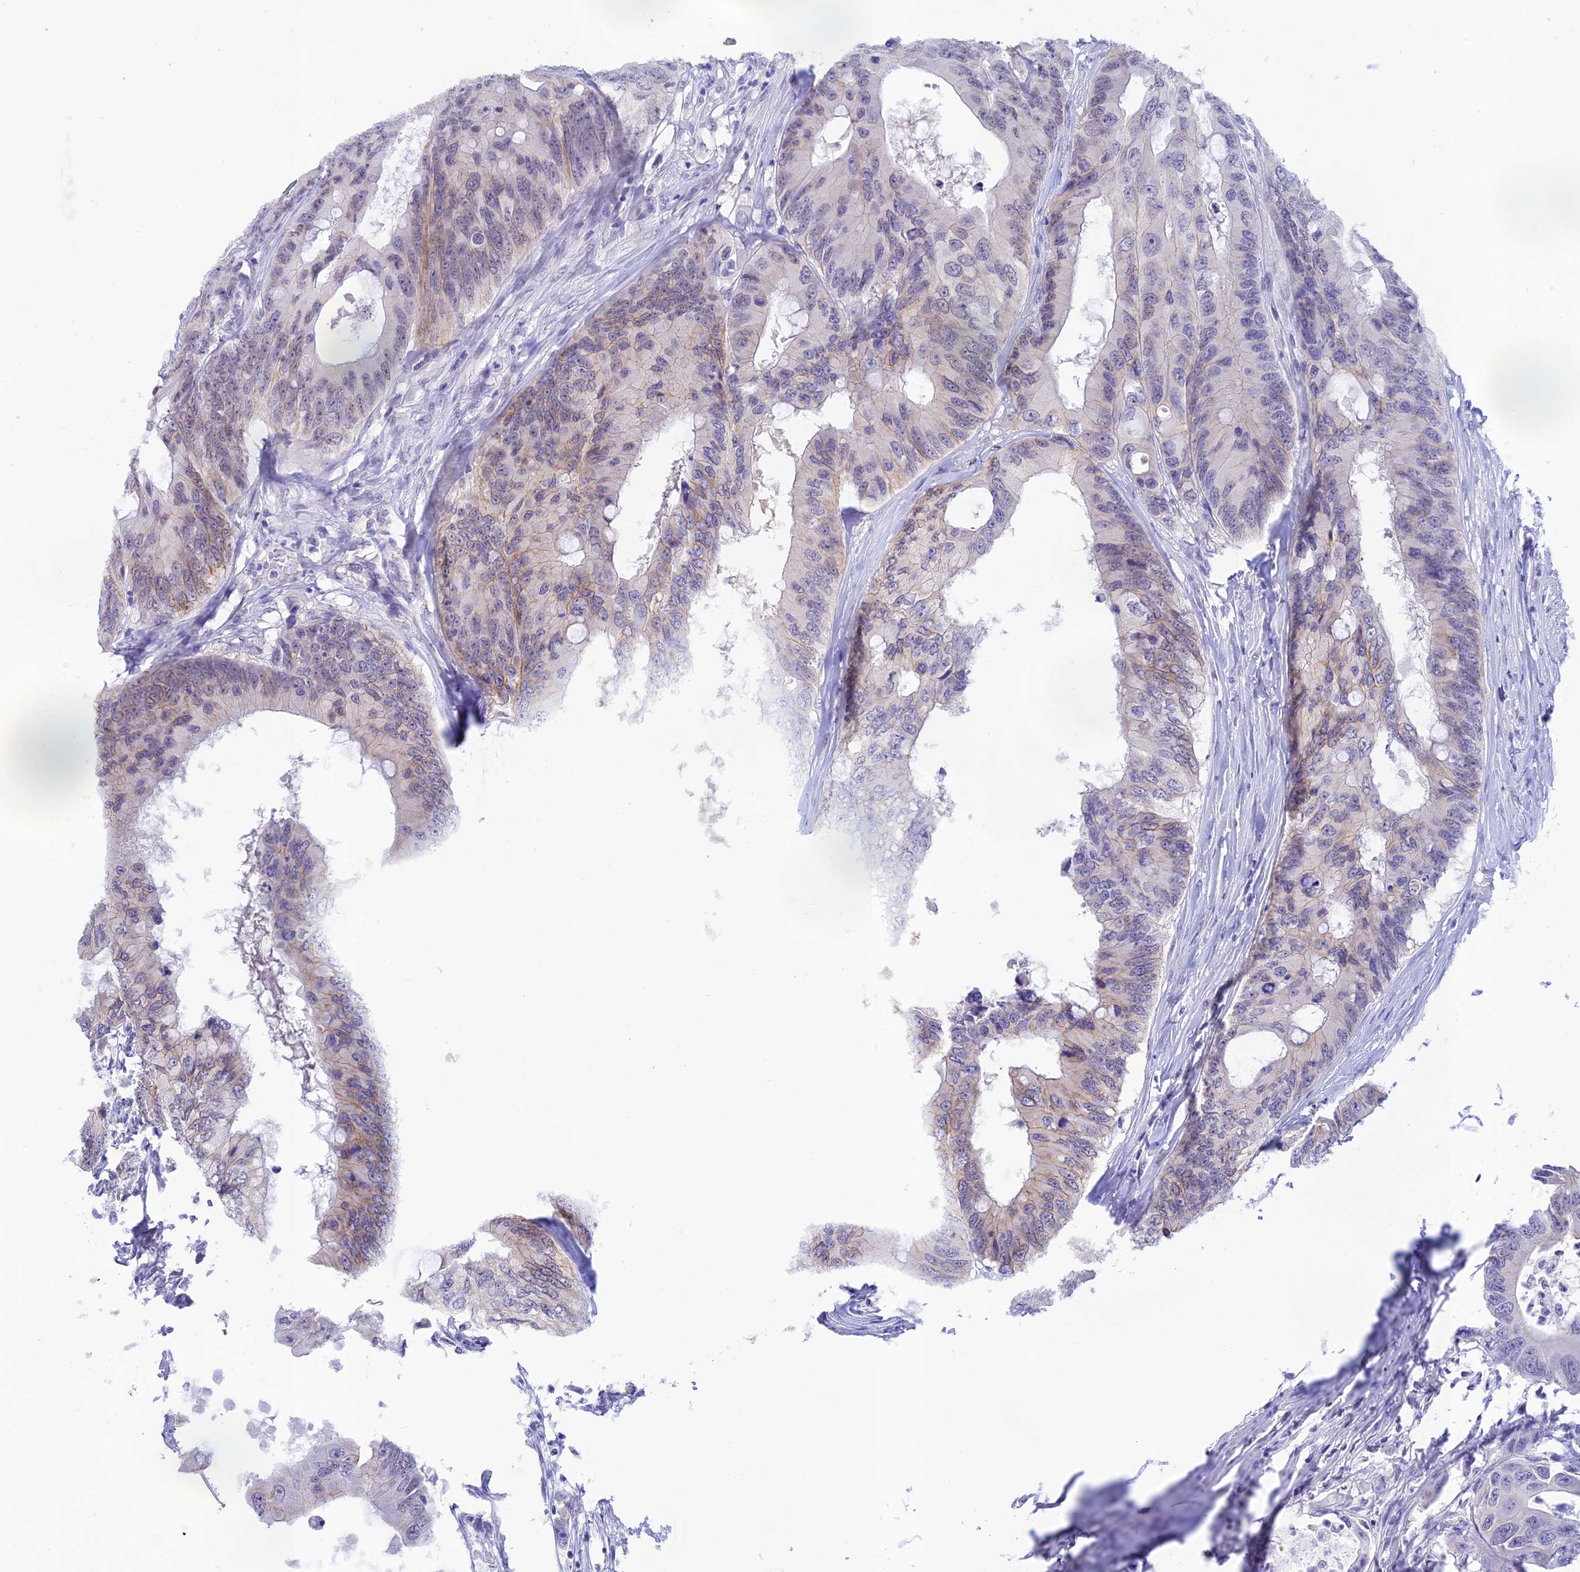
{"staining": {"intensity": "weak", "quantity": "<25%", "location": "cytoplasmic/membranous"}, "tissue": "colorectal cancer", "cell_type": "Tumor cells", "image_type": "cancer", "snomed": [{"axis": "morphology", "description": "Adenocarcinoma, NOS"}, {"axis": "topography", "description": "Colon"}], "caption": "This is an immunohistochemistry image of colorectal cancer (adenocarcinoma). There is no positivity in tumor cells.", "gene": "THAP11", "patient": {"sex": "male", "age": 71}}